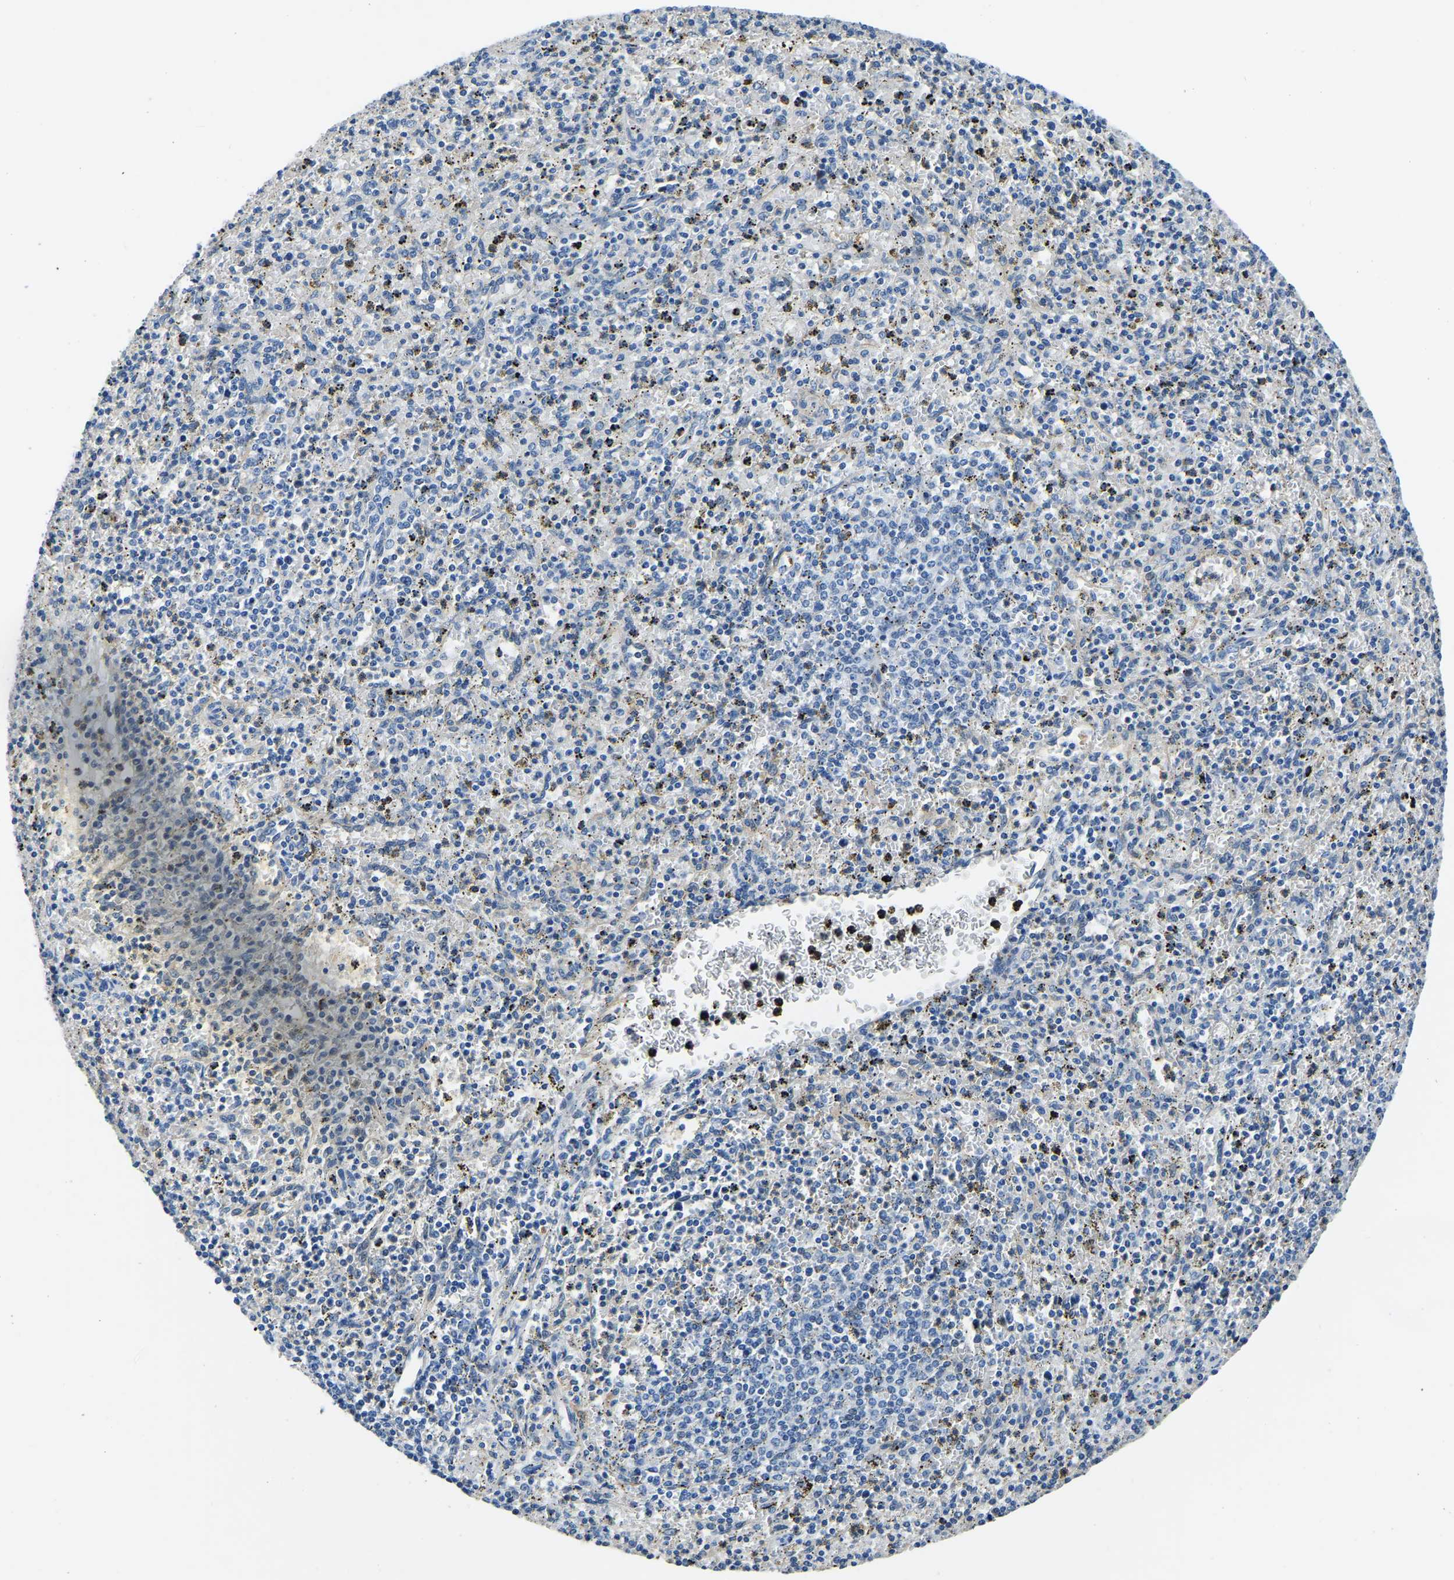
{"staining": {"intensity": "negative", "quantity": "none", "location": "none"}, "tissue": "spleen", "cell_type": "Cells in red pulp", "image_type": "normal", "snomed": [{"axis": "morphology", "description": "Normal tissue, NOS"}, {"axis": "topography", "description": "Spleen"}], "caption": "A high-resolution photomicrograph shows immunohistochemistry (IHC) staining of benign spleen, which shows no significant staining in cells in red pulp.", "gene": "ZDHHC13", "patient": {"sex": "male", "age": 72}}